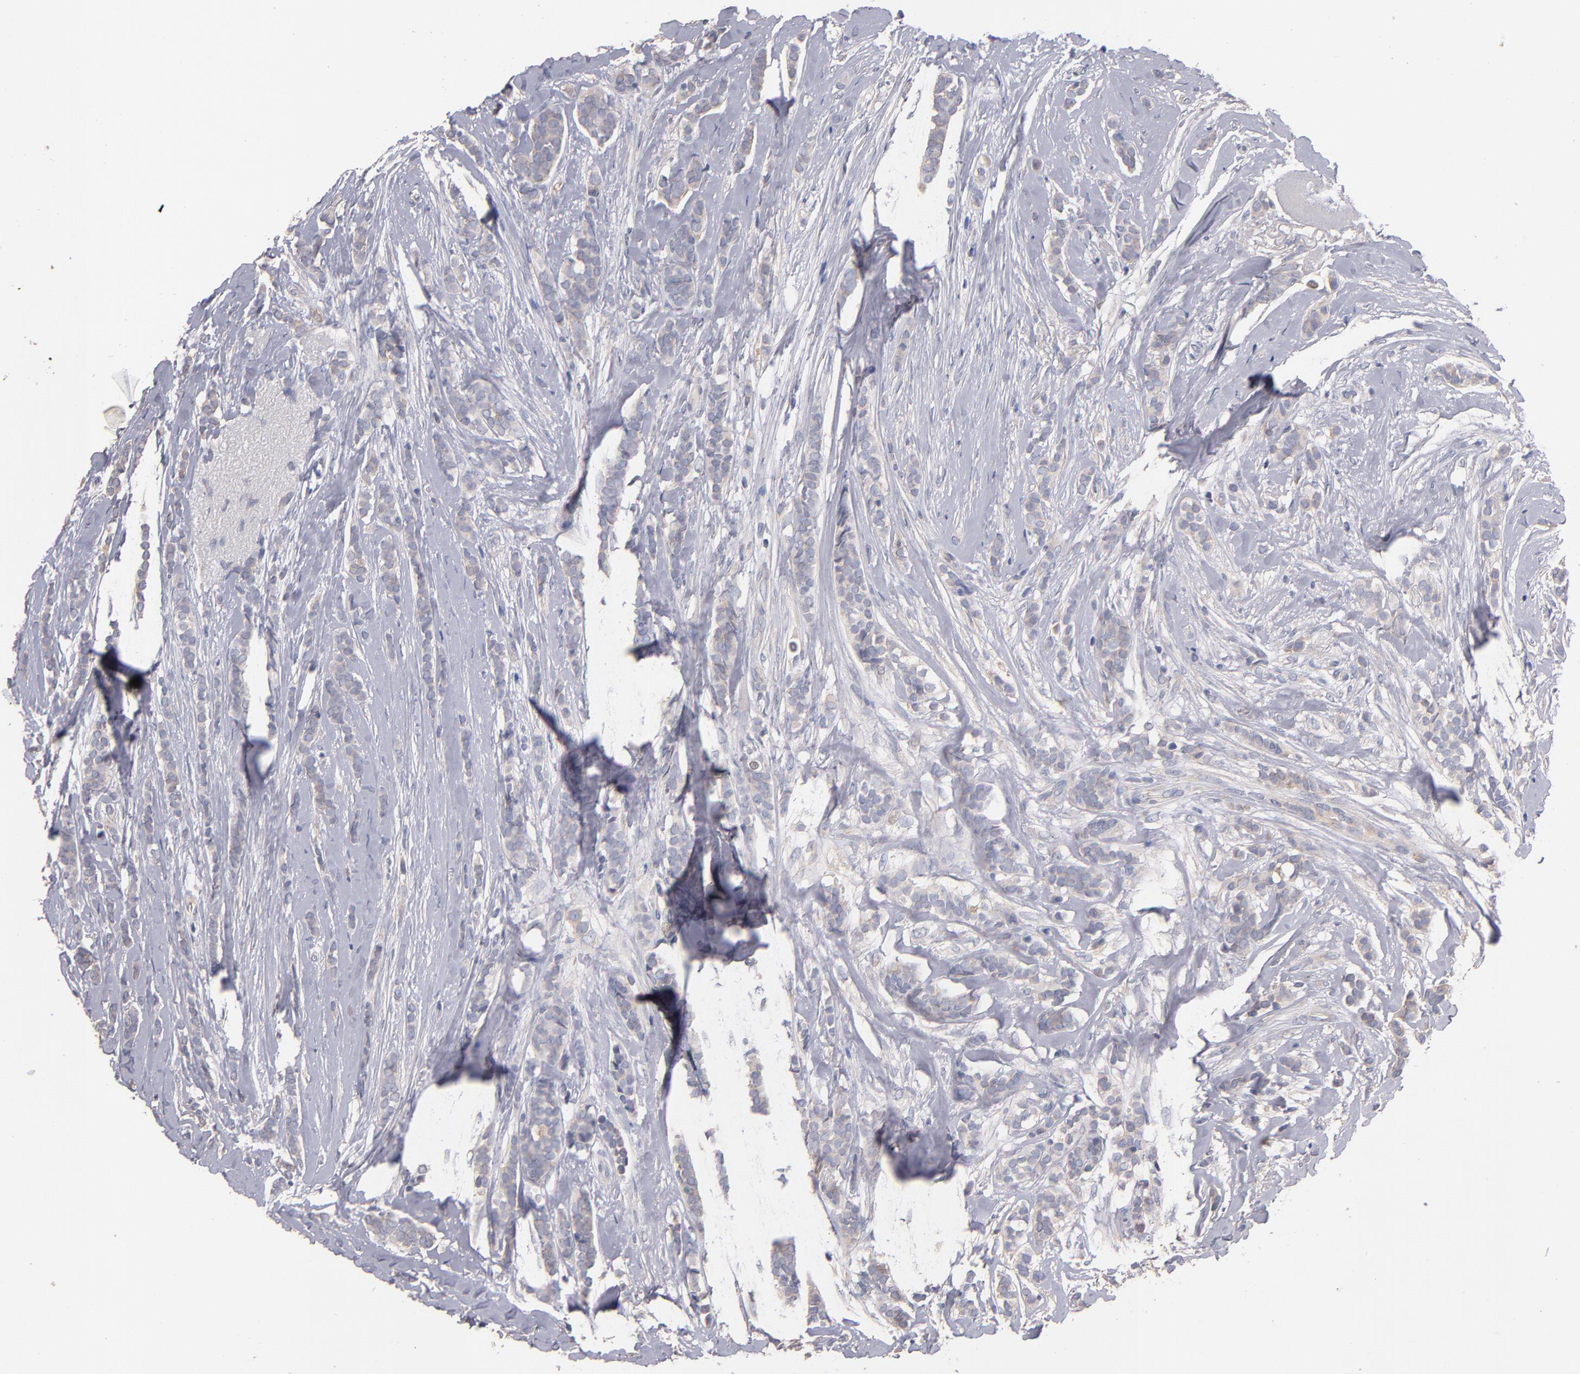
{"staining": {"intensity": "weak", "quantity": "<25%", "location": "cytoplasmic/membranous"}, "tissue": "breast cancer", "cell_type": "Tumor cells", "image_type": "cancer", "snomed": [{"axis": "morphology", "description": "Lobular carcinoma"}, {"axis": "topography", "description": "Breast"}], "caption": "This is an immunohistochemistry (IHC) histopathology image of breast cancer. There is no expression in tumor cells.", "gene": "DACT1", "patient": {"sex": "female", "age": 56}}